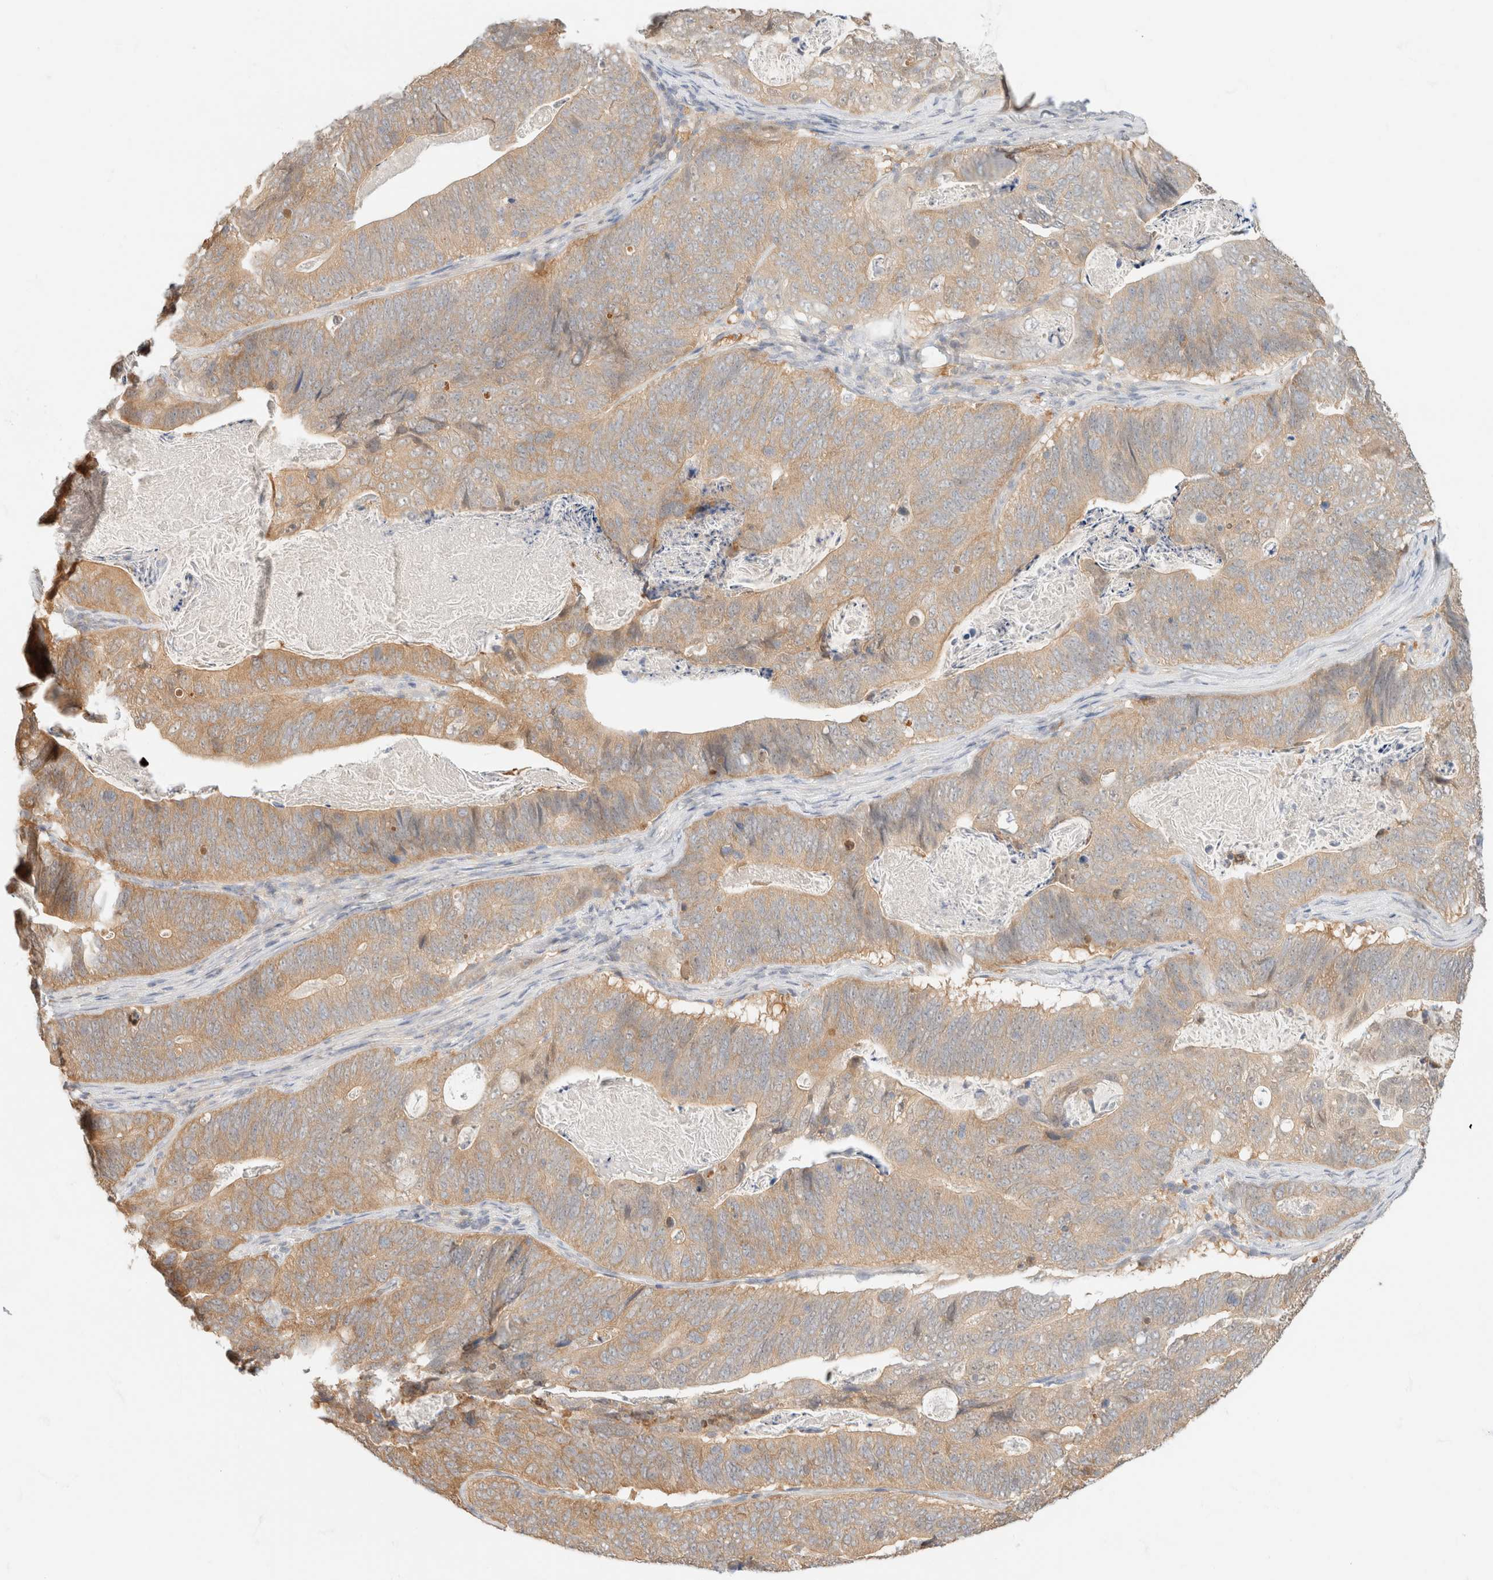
{"staining": {"intensity": "weak", "quantity": ">75%", "location": "cytoplasmic/membranous"}, "tissue": "stomach cancer", "cell_type": "Tumor cells", "image_type": "cancer", "snomed": [{"axis": "morphology", "description": "Normal tissue, NOS"}, {"axis": "morphology", "description": "Adenocarcinoma, NOS"}, {"axis": "topography", "description": "Stomach"}], "caption": "A photomicrograph of human stomach adenocarcinoma stained for a protein displays weak cytoplasmic/membranous brown staining in tumor cells.", "gene": "GPI", "patient": {"sex": "female", "age": 89}}